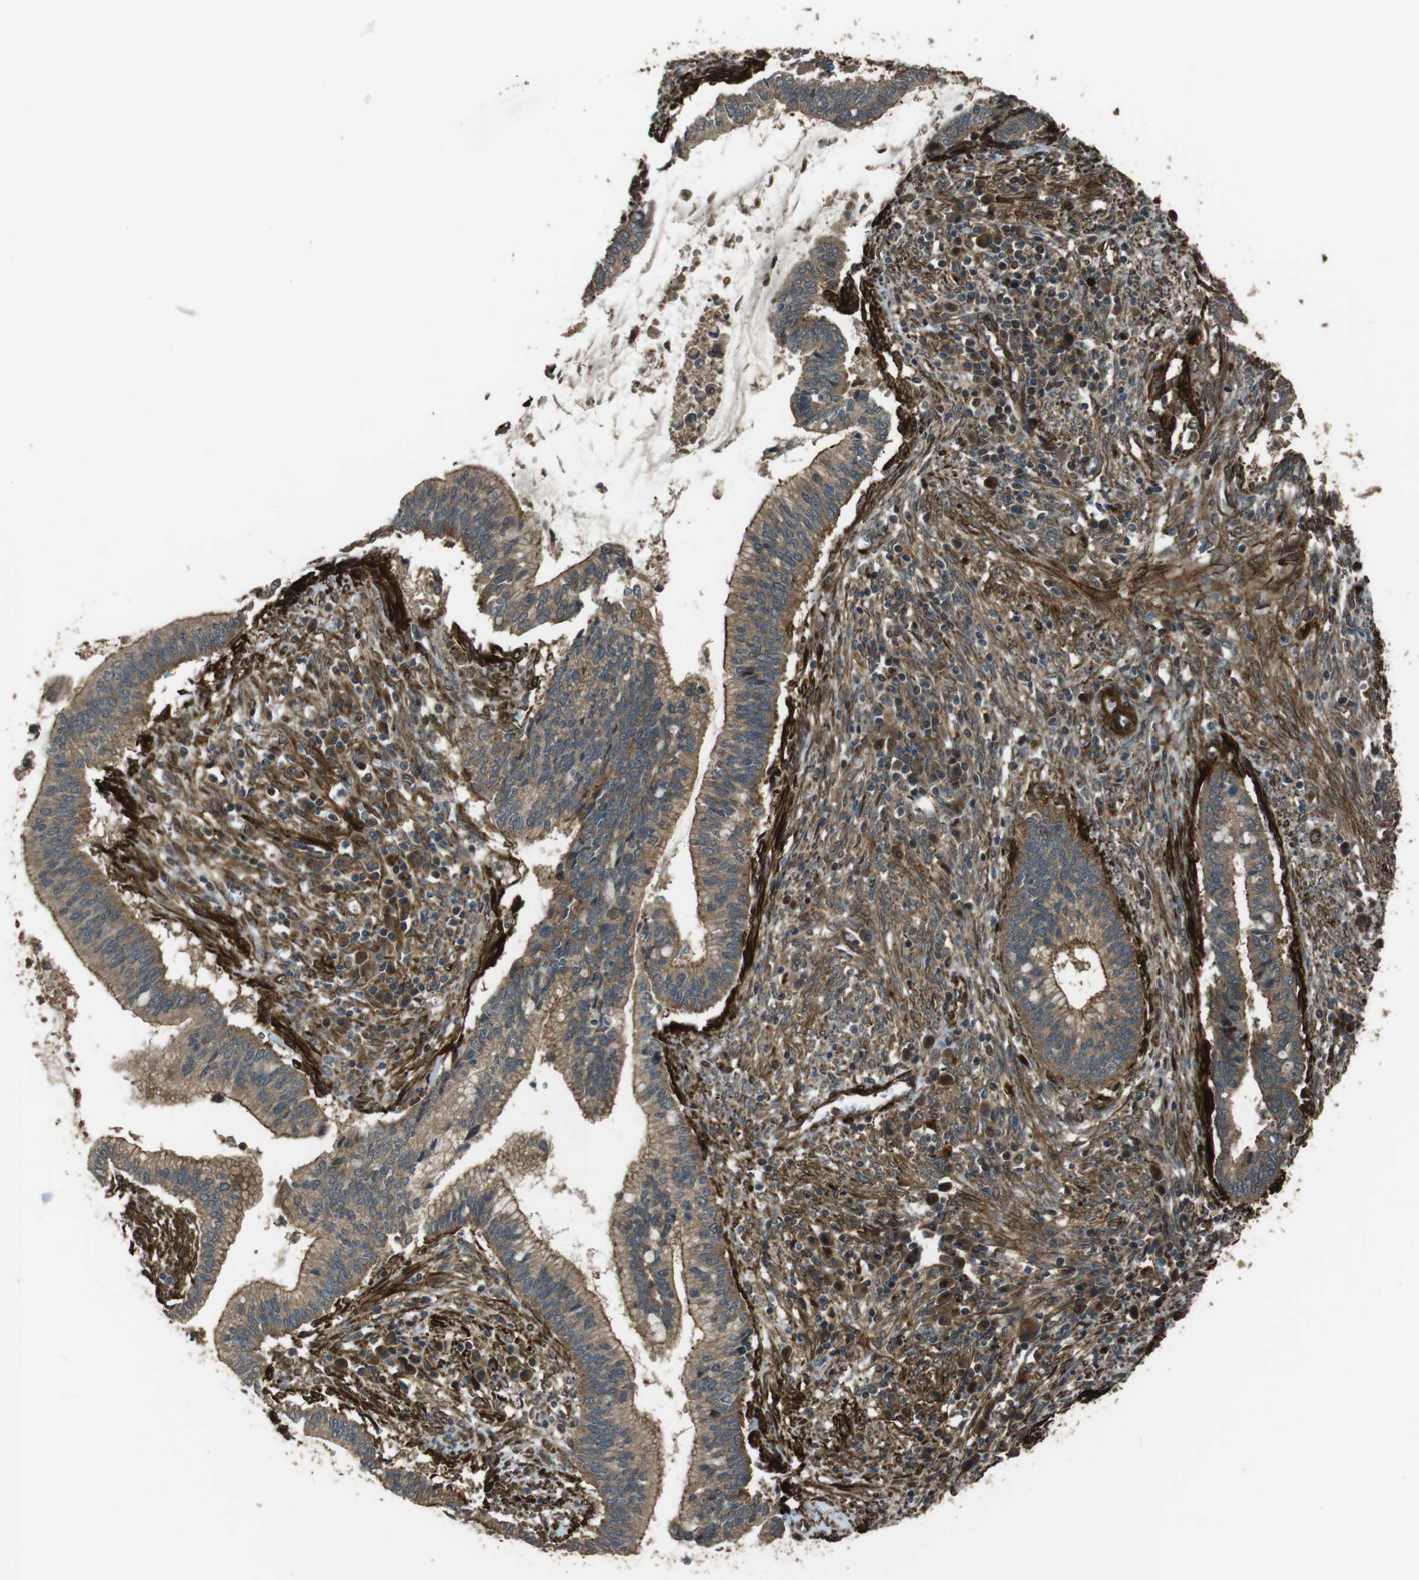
{"staining": {"intensity": "moderate", "quantity": ">75%", "location": "cytoplasmic/membranous"}, "tissue": "cervical cancer", "cell_type": "Tumor cells", "image_type": "cancer", "snomed": [{"axis": "morphology", "description": "Adenocarcinoma, NOS"}, {"axis": "topography", "description": "Cervix"}], "caption": "Human cervical cancer (adenocarcinoma) stained with a brown dye reveals moderate cytoplasmic/membranous positive positivity in about >75% of tumor cells.", "gene": "MSRB3", "patient": {"sex": "female", "age": 44}}